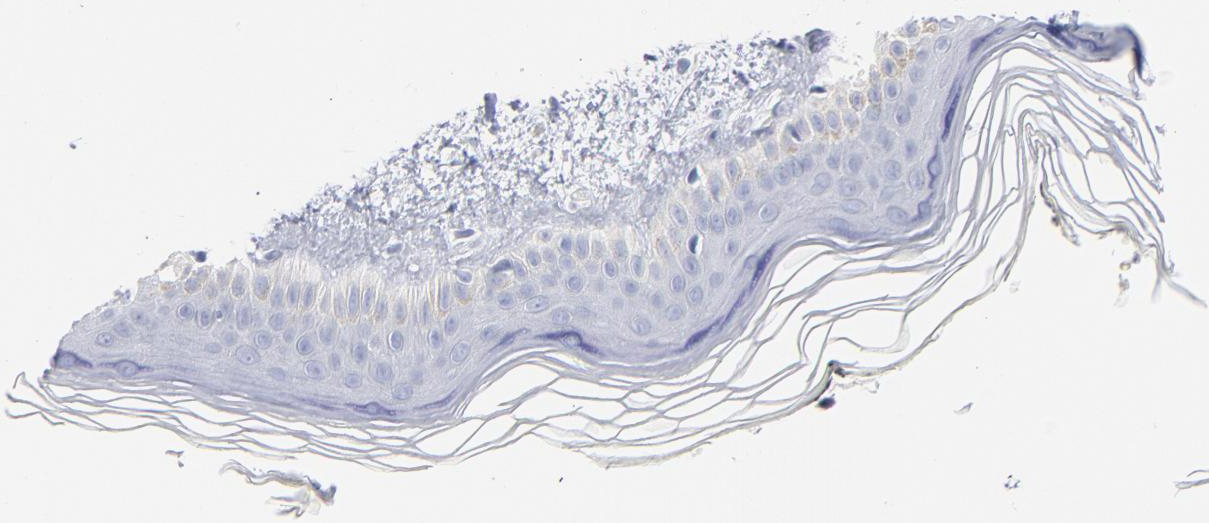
{"staining": {"intensity": "negative", "quantity": "none", "location": "none"}, "tissue": "skin", "cell_type": "Fibroblasts", "image_type": "normal", "snomed": [{"axis": "morphology", "description": "Normal tissue, NOS"}, {"axis": "topography", "description": "Skin"}], "caption": "A high-resolution micrograph shows immunohistochemistry staining of unremarkable skin, which shows no significant staining in fibroblasts.", "gene": "IFIT2", "patient": {"sex": "female", "age": 19}}